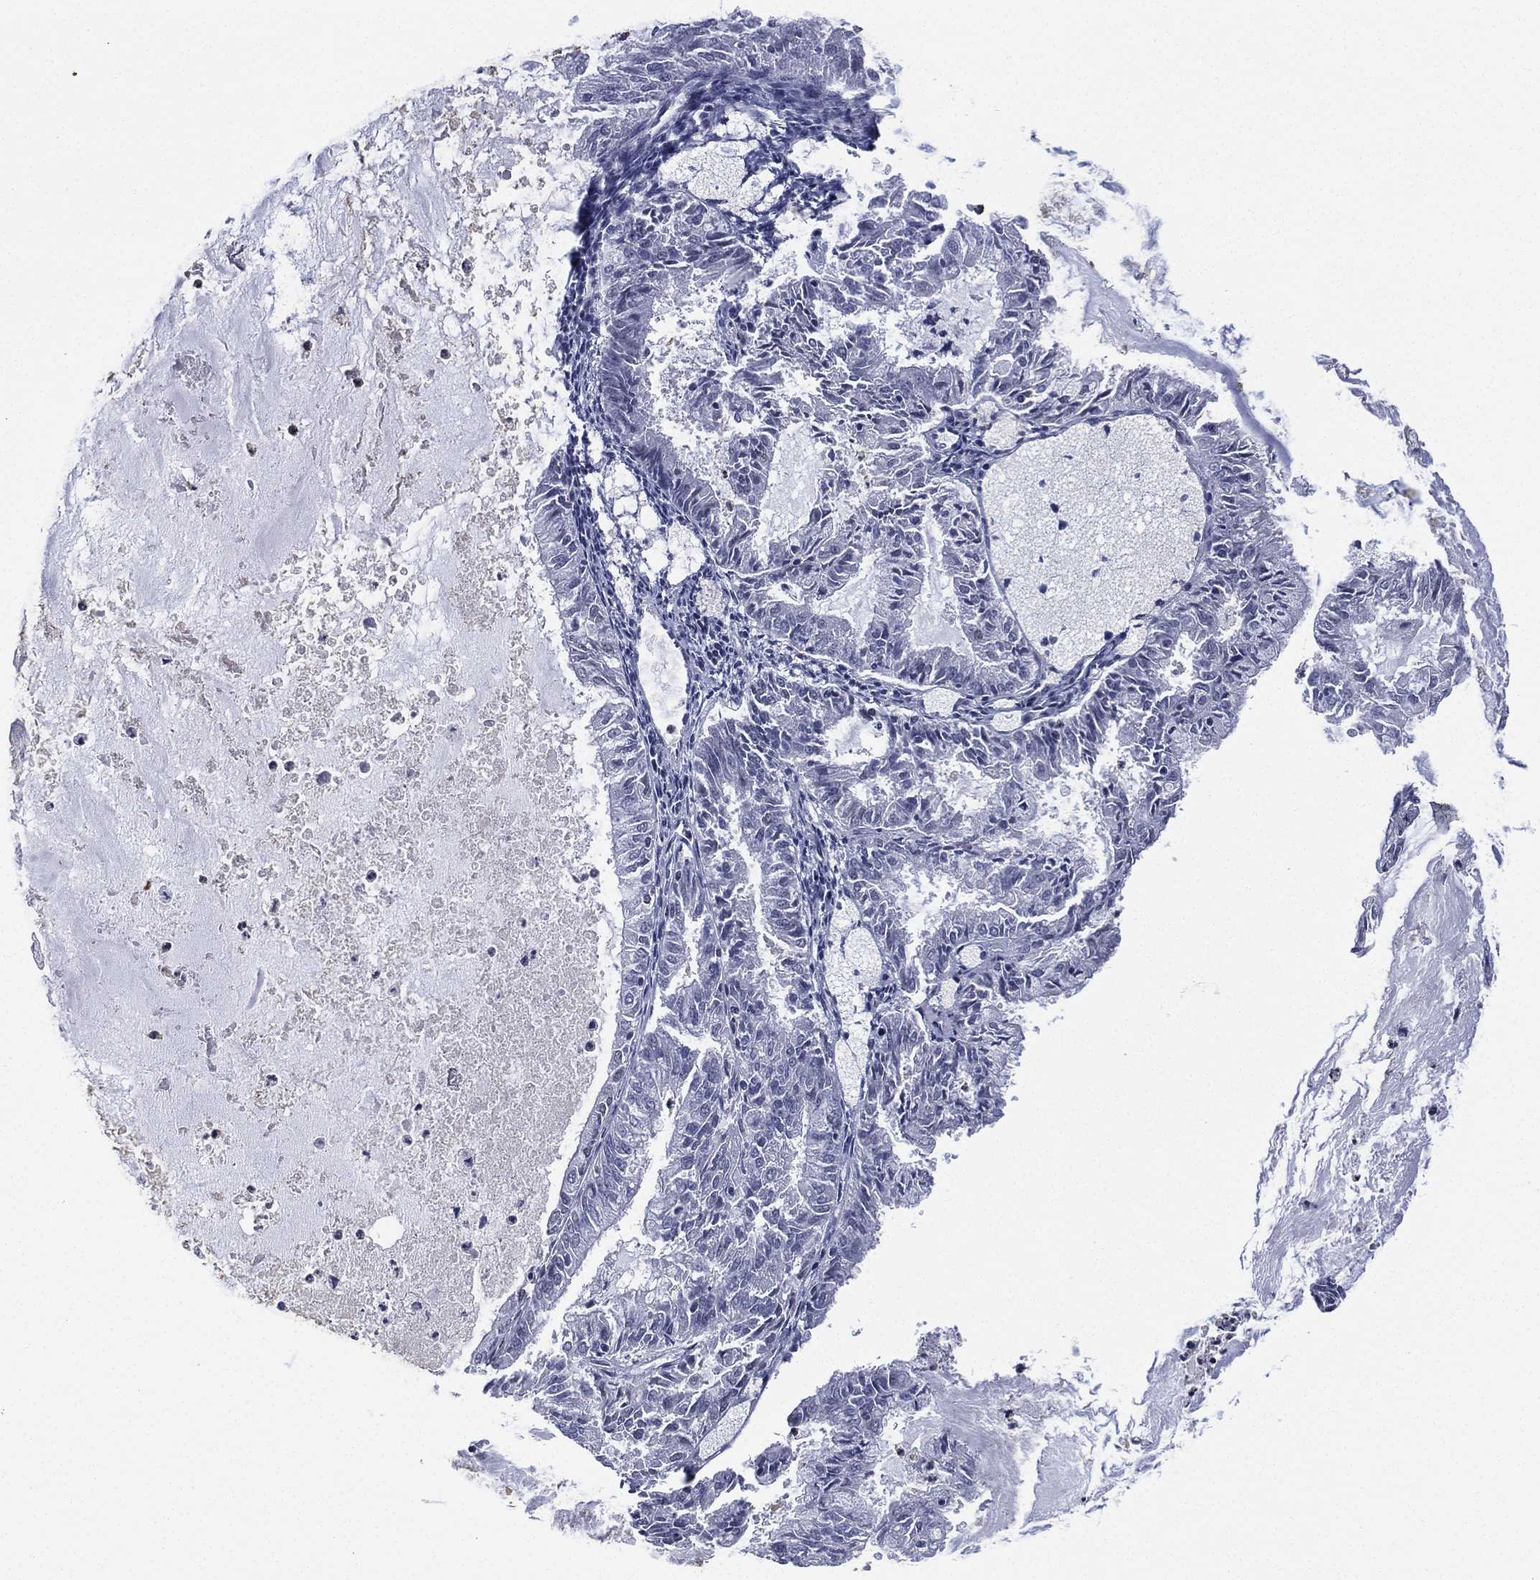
{"staining": {"intensity": "negative", "quantity": "none", "location": "none"}, "tissue": "endometrial cancer", "cell_type": "Tumor cells", "image_type": "cancer", "snomed": [{"axis": "morphology", "description": "Adenocarcinoma, NOS"}, {"axis": "topography", "description": "Endometrium"}], "caption": "This is a histopathology image of immunohistochemistry (IHC) staining of endometrial cancer (adenocarcinoma), which shows no staining in tumor cells.", "gene": "ZNF711", "patient": {"sex": "female", "age": 57}}